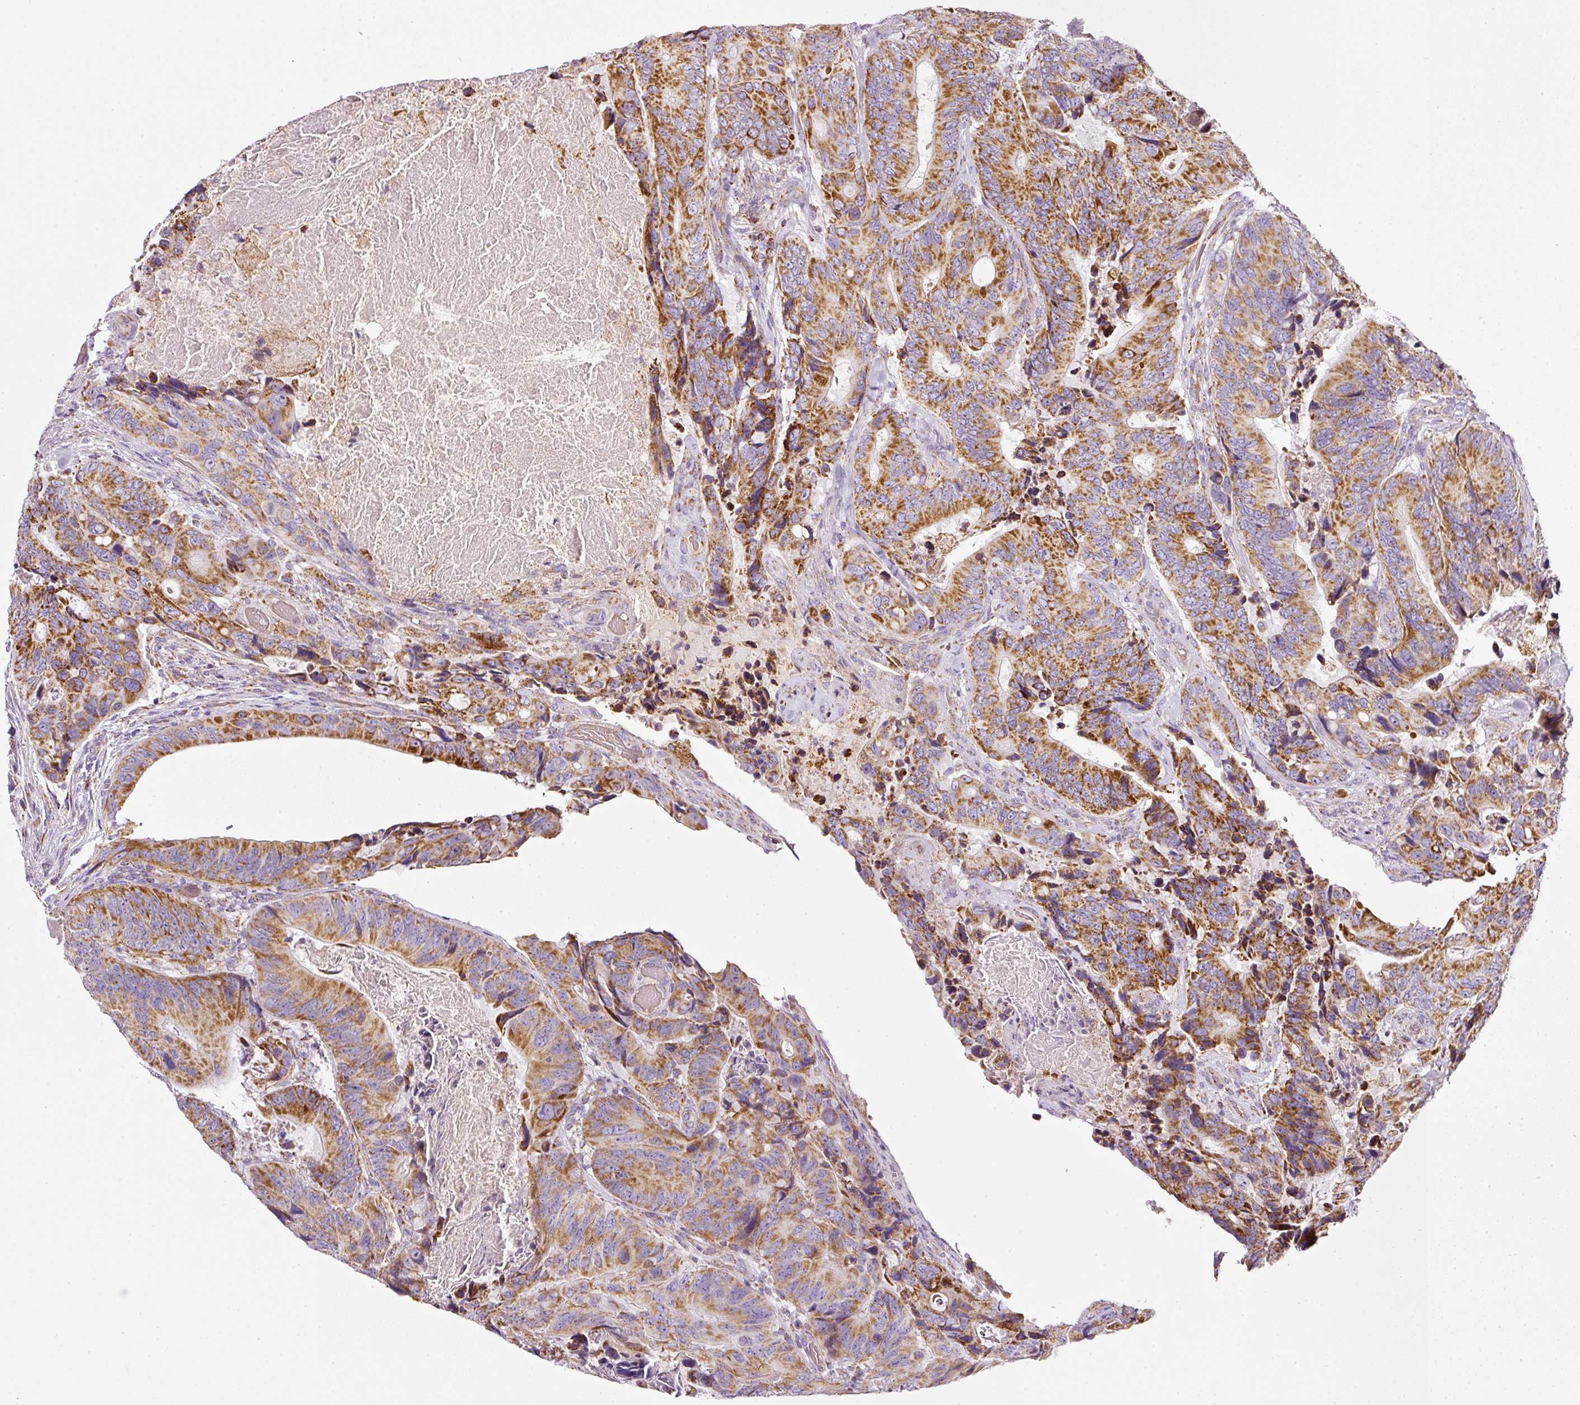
{"staining": {"intensity": "strong", "quantity": ">75%", "location": "cytoplasmic/membranous"}, "tissue": "colorectal cancer", "cell_type": "Tumor cells", "image_type": "cancer", "snomed": [{"axis": "morphology", "description": "Adenocarcinoma, NOS"}, {"axis": "topography", "description": "Colon"}], "caption": "About >75% of tumor cells in colorectal adenocarcinoma display strong cytoplasmic/membranous protein expression as visualized by brown immunohistochemical staining.", "gene": "SDHA", "patient": {"sex": "male", "age": 84}}